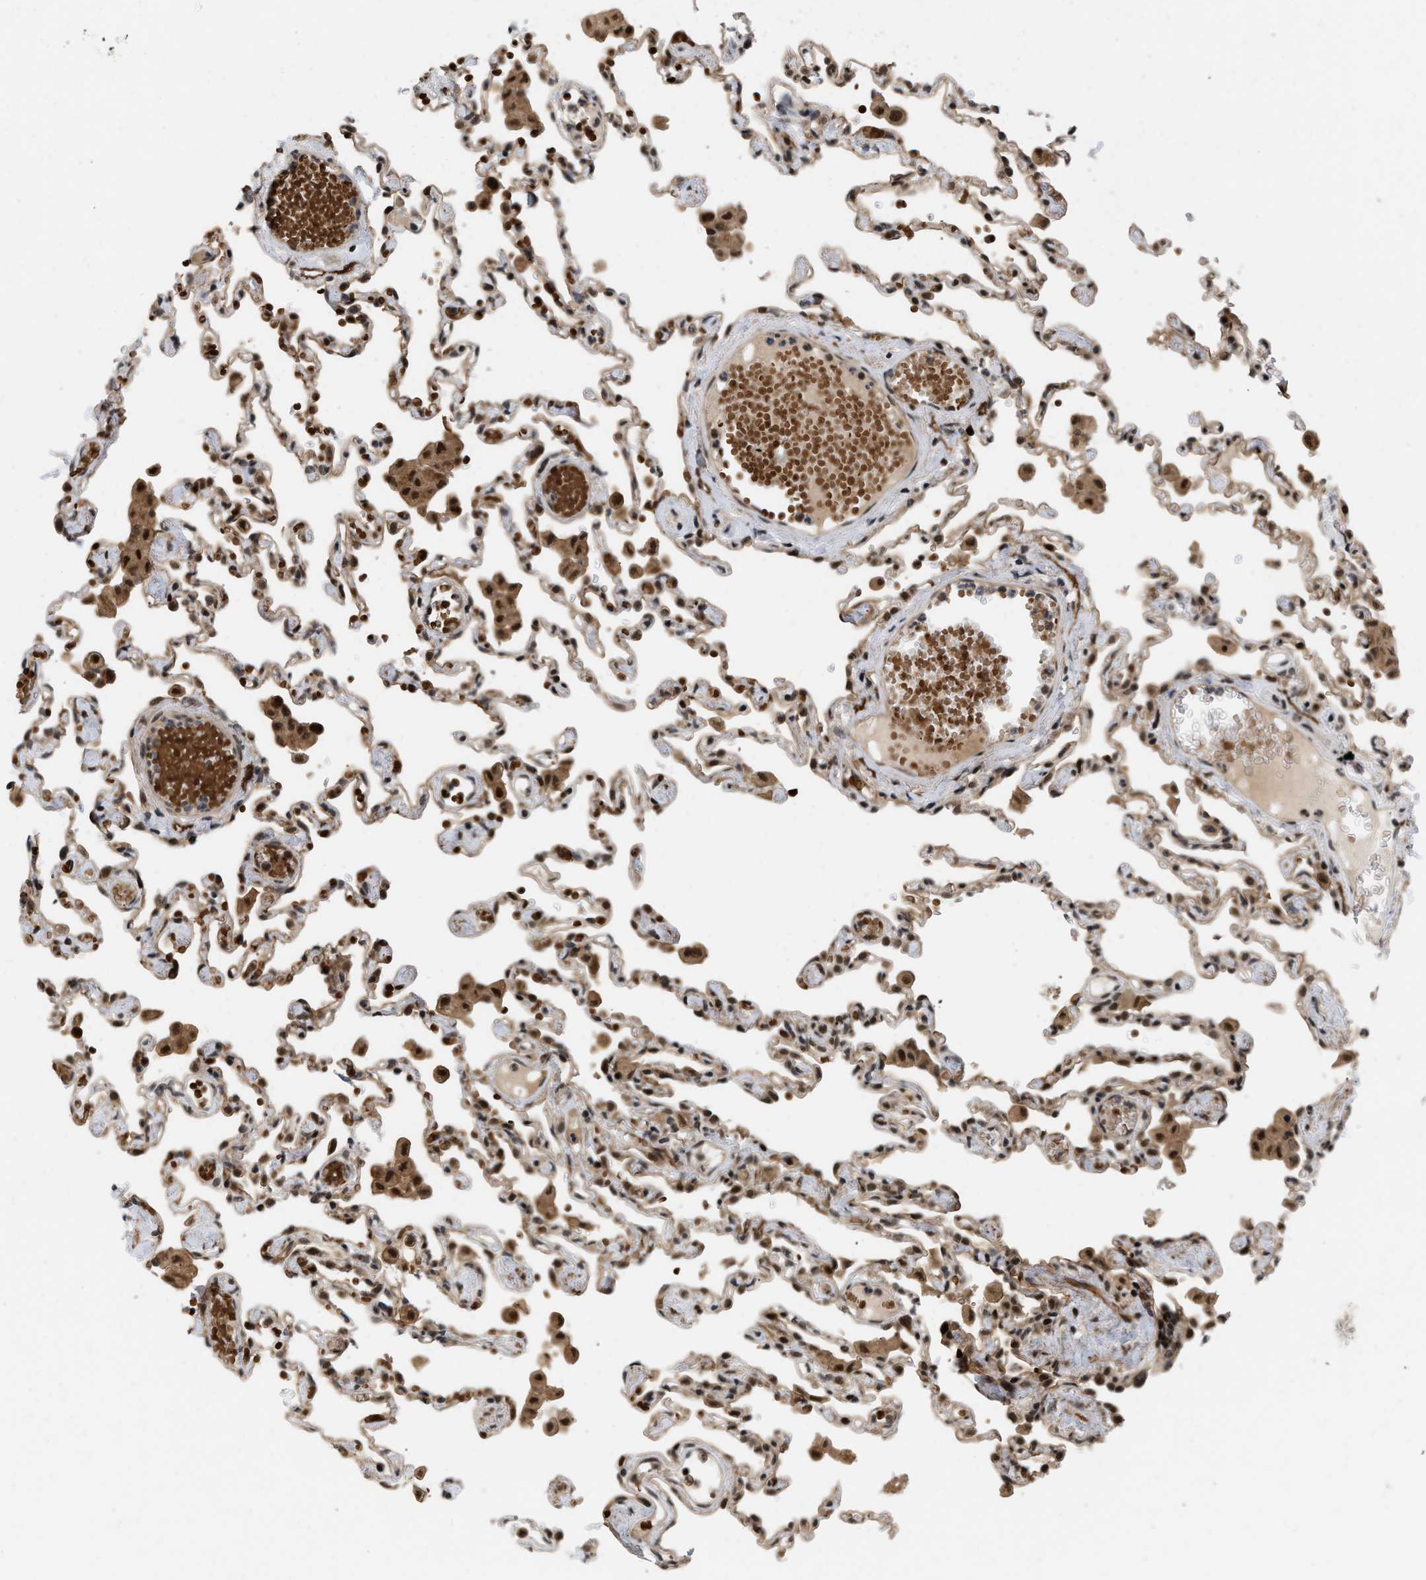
{"staining": {"intensity": "strong", "quantity": ">75%", "location": "nuclear"}, "tissue": "lung", "cell_type": "Alveolar cells", "image_type": "normal", "snomed": [{"axis": "morphology", "description": "Normal tissue, NOS"}, {"axis": "topography", "description": "Bronchus"}, {"axis": "topography", "description": "Lung"}], "caption": "A high amount of strong nuclear expression is identified in about >75% of alveolar cells in normal lung.", "gene": "ANKRD11", "patient": {"sex": "female", "age": 49}}